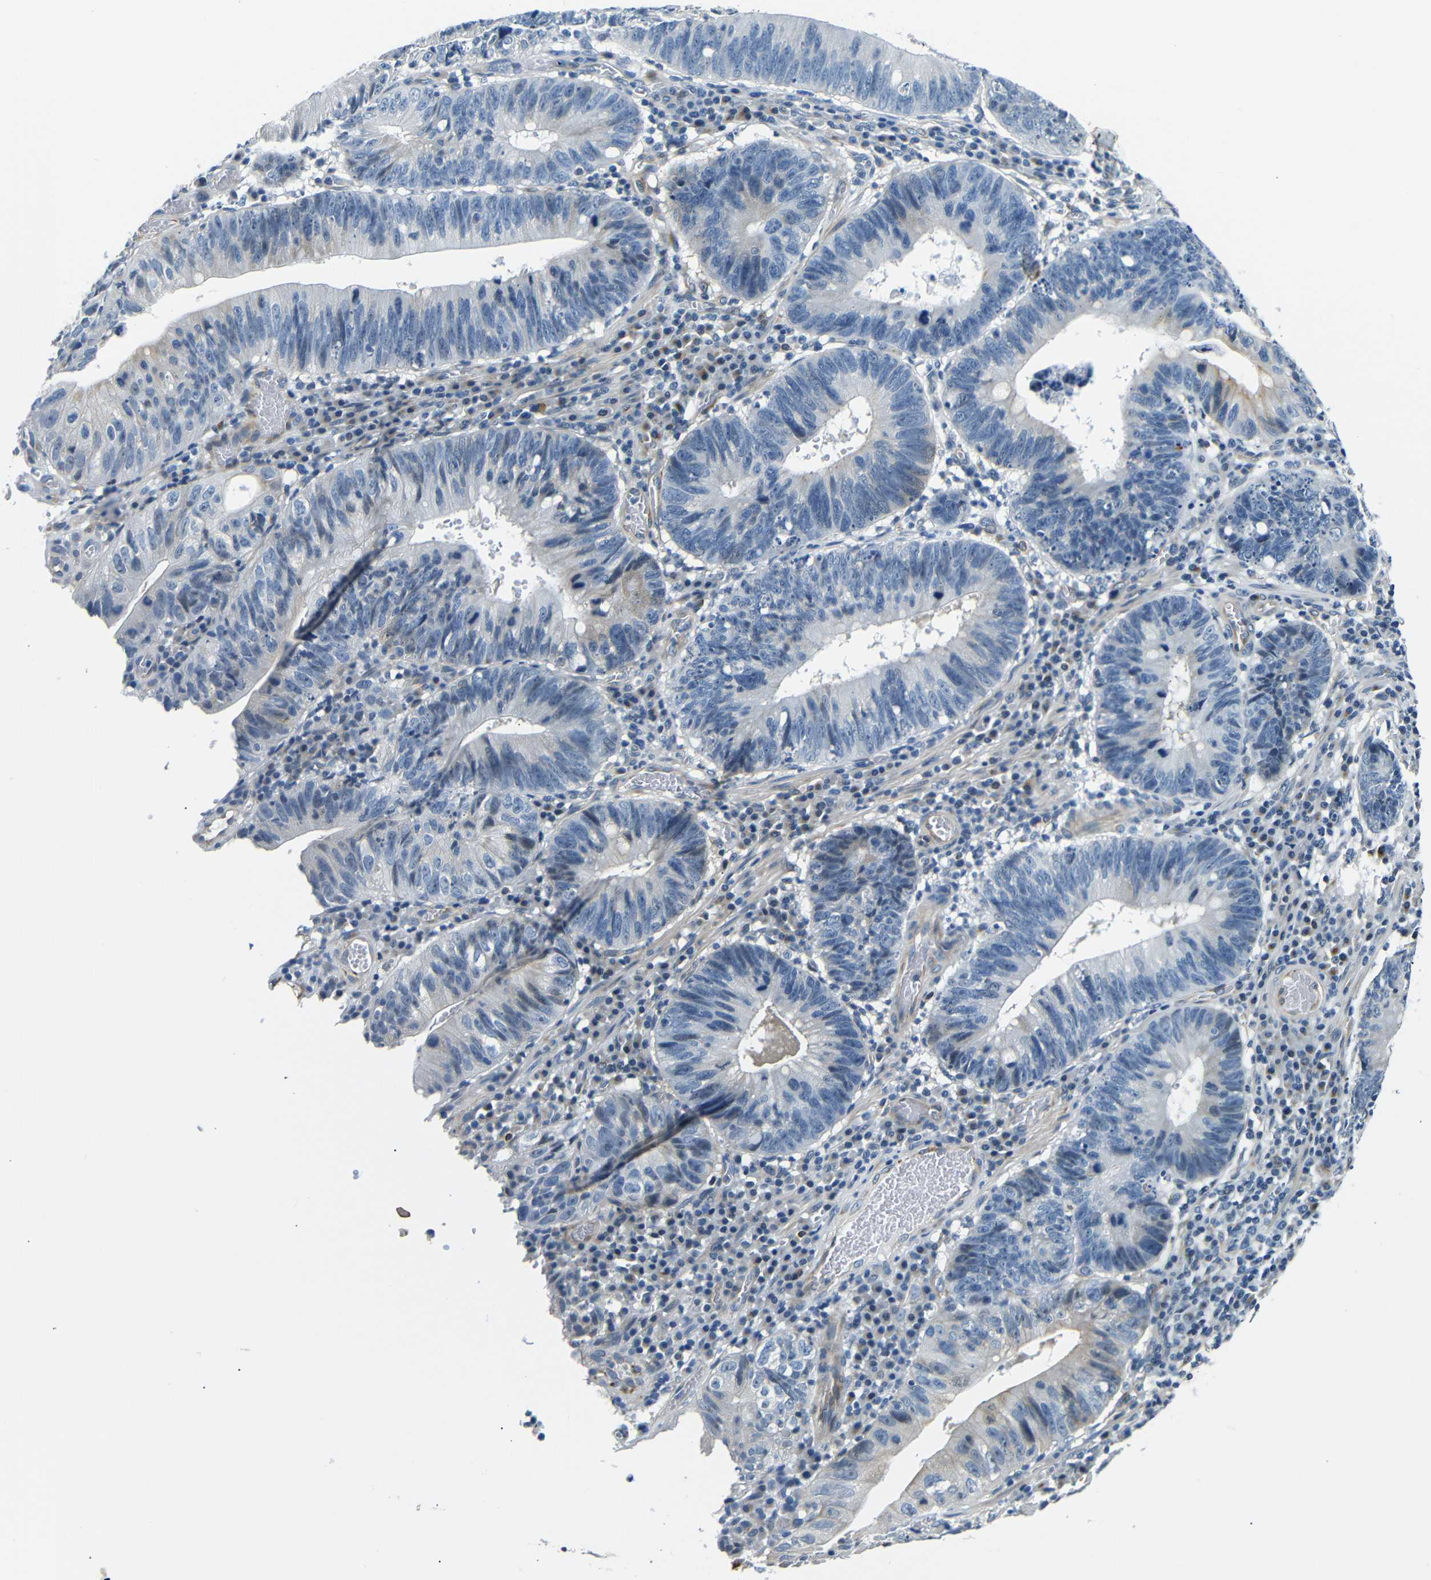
{"staining": {"intensity": "negative", "quantity": "none", "location": "none"}, "tissue": "stomach cancer", "cell_type": "Tumor cells", "image_type": "cancer", "snomed": [{"axis": "morphology", "description": "Adenocarcinoma, NOS"}, {"axis": "topography", "description": "Stomach"}], "caption": "Tumor cells are negative for brown protein staining in stomach adenocarcinoma.", "gene": "TAFA1", "patient": {"sex": "male", "age": 59}}